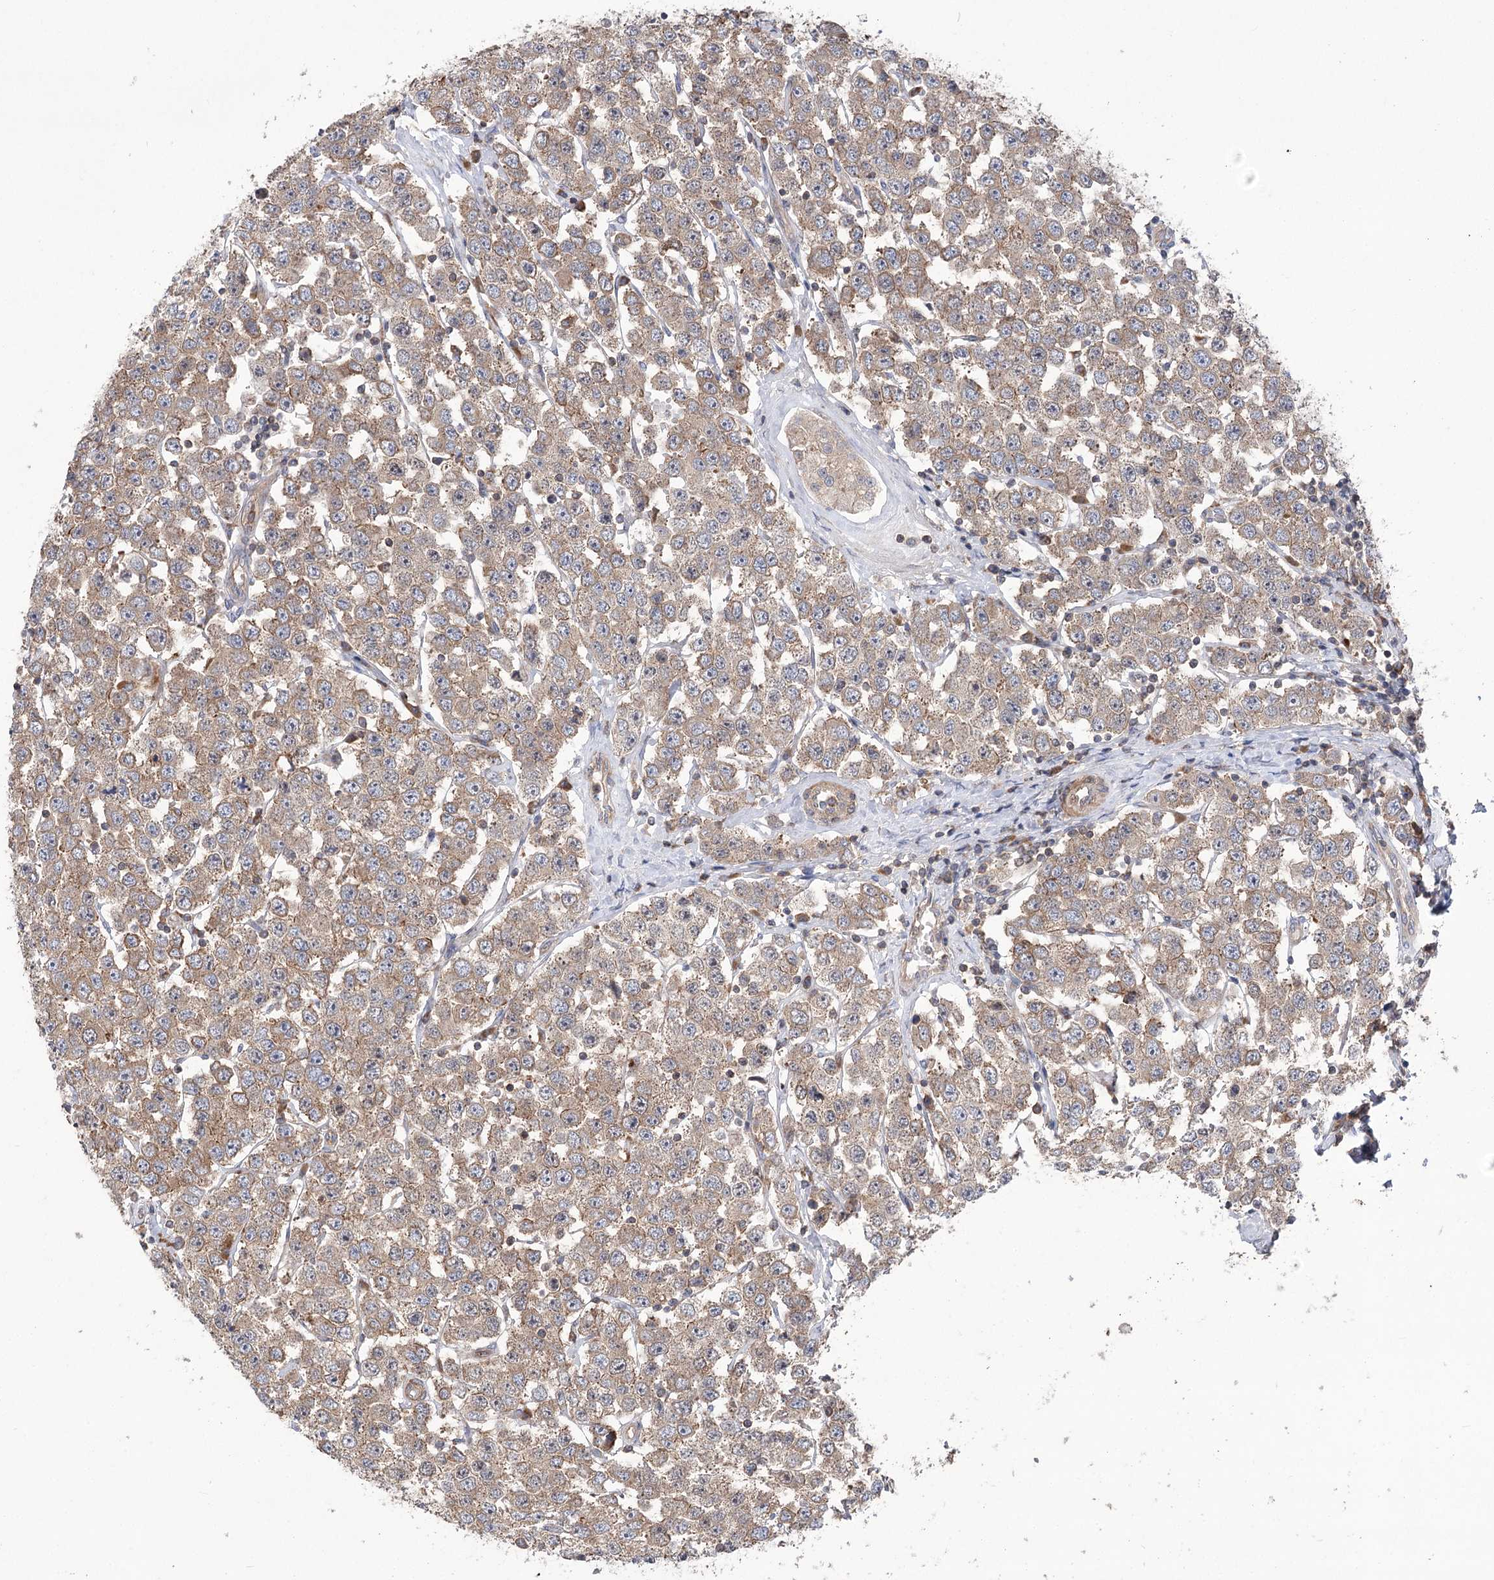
{"staining": {"intensity": "weak", "quantity": ">75%", "location": "cytoplasmic/membranous"}, "tissue": "testis cancer", "cell_type": "Tumor cells", "image_type": "cancer", "snomed": [{"axis": "morphology", "description": "Seminoma, NOS"}, {"axis": "topography", "description": "Testis"}], "caption": "Tumor cells reveal weak cytoplasmic/membranous expression in approximately >75% of cells in testis cancer (seminoma).", "gene": "VPS37B", "patient": {"sex": "male", "age": 28}}